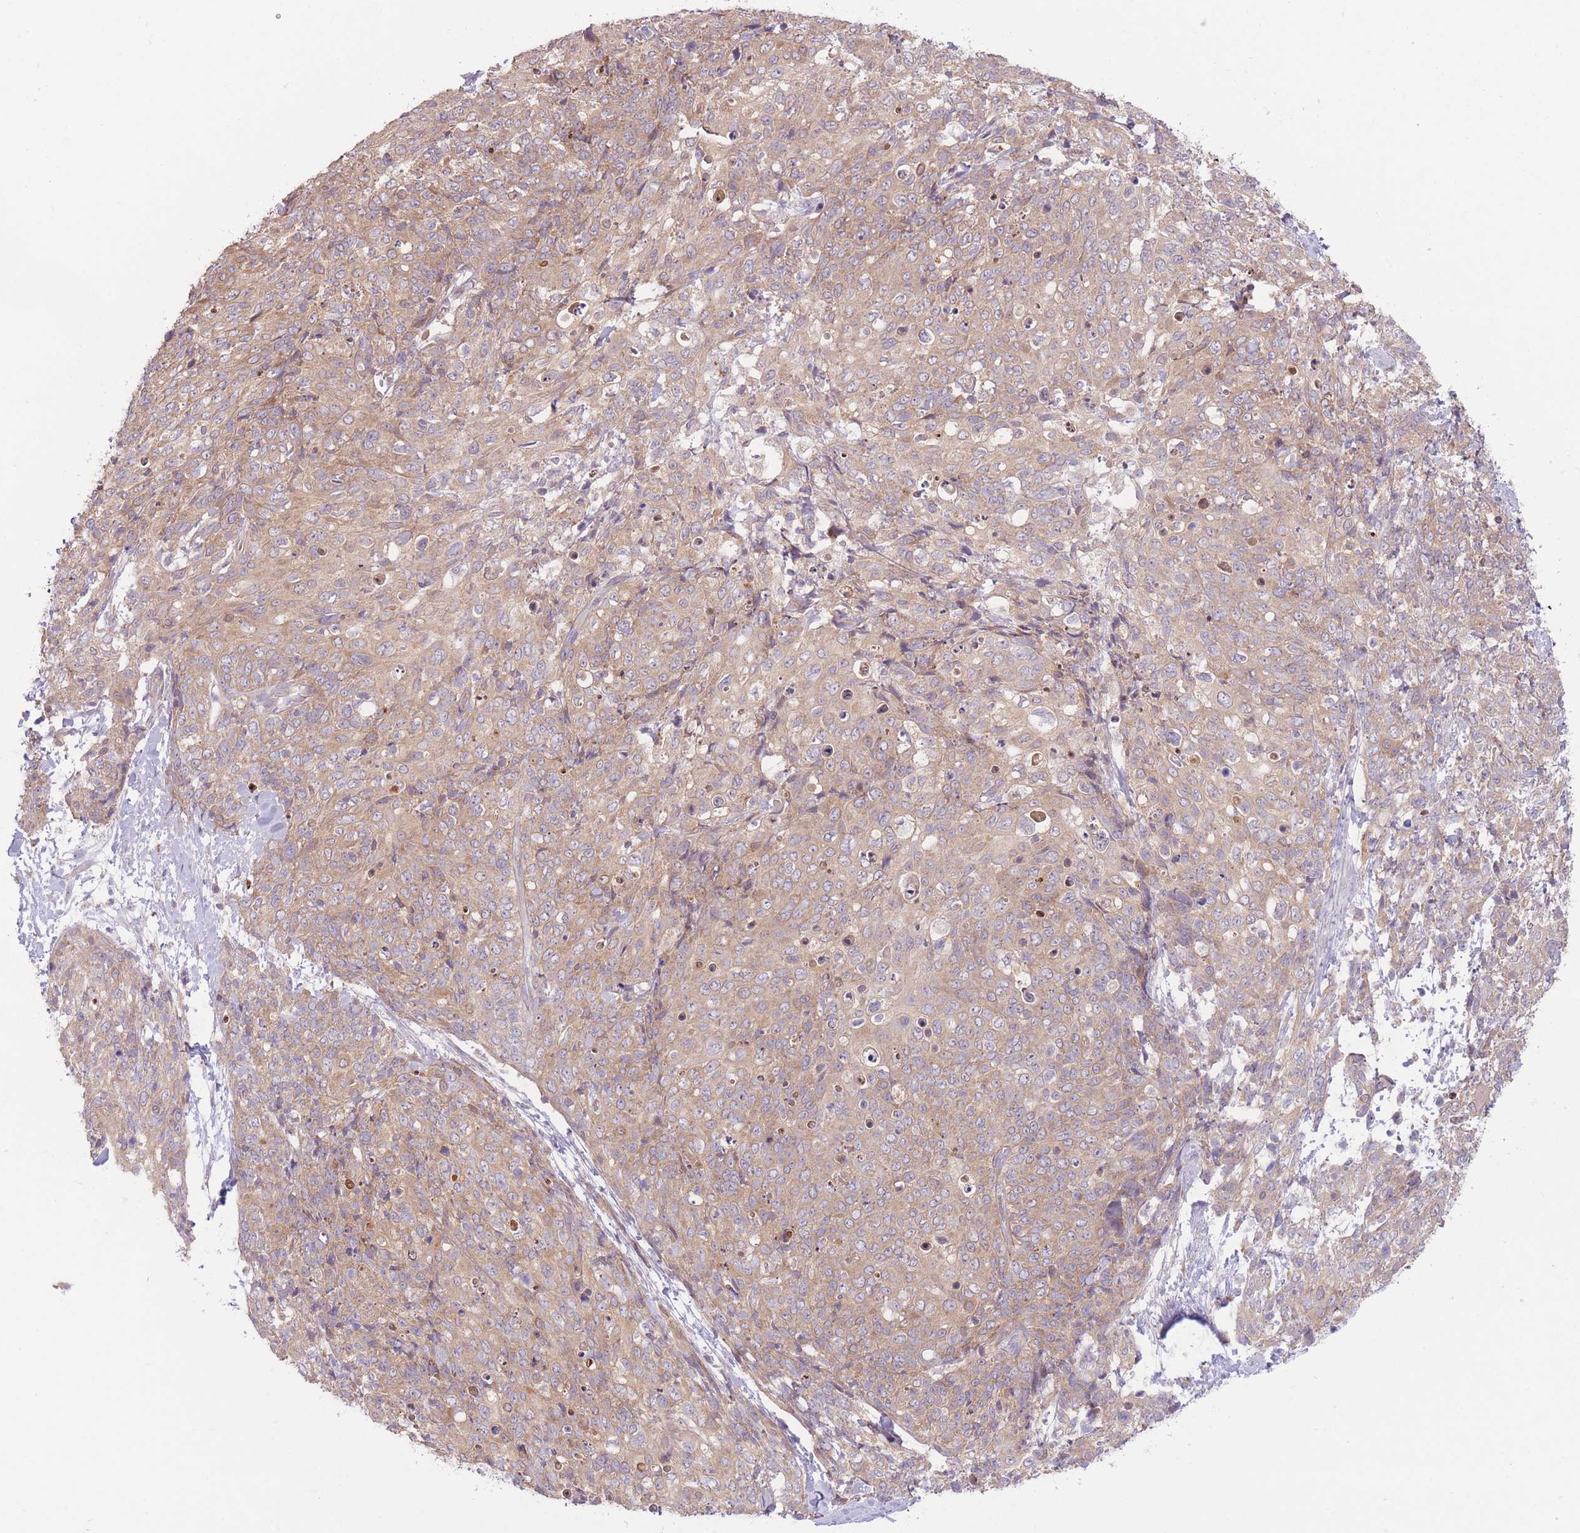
{"staining": {"intensity": "moderate", "quantity": ">75%", "location": "cytoplasmic/membranous"}, "tissue": "skin cancer", "cell_type": "Tumor cells", "image_type": "cancer", "snomed": [{"axis": "morphology", "description": "Squamous cell carcinoma, NOS"}, {"axis": "topography", "description": "Skin"}, {"axis": "topography", "description": "Vulva"}], "caption": "Skin cancer (squamous cell carcinoma) tissue exhibits moderate cytoplasmic/membranous staining in approximately >75% of tumor cells, visualized by immunohistochemistry.", "gene": "BOLA2B", "patient": {"sex": "female", "age": 85}}